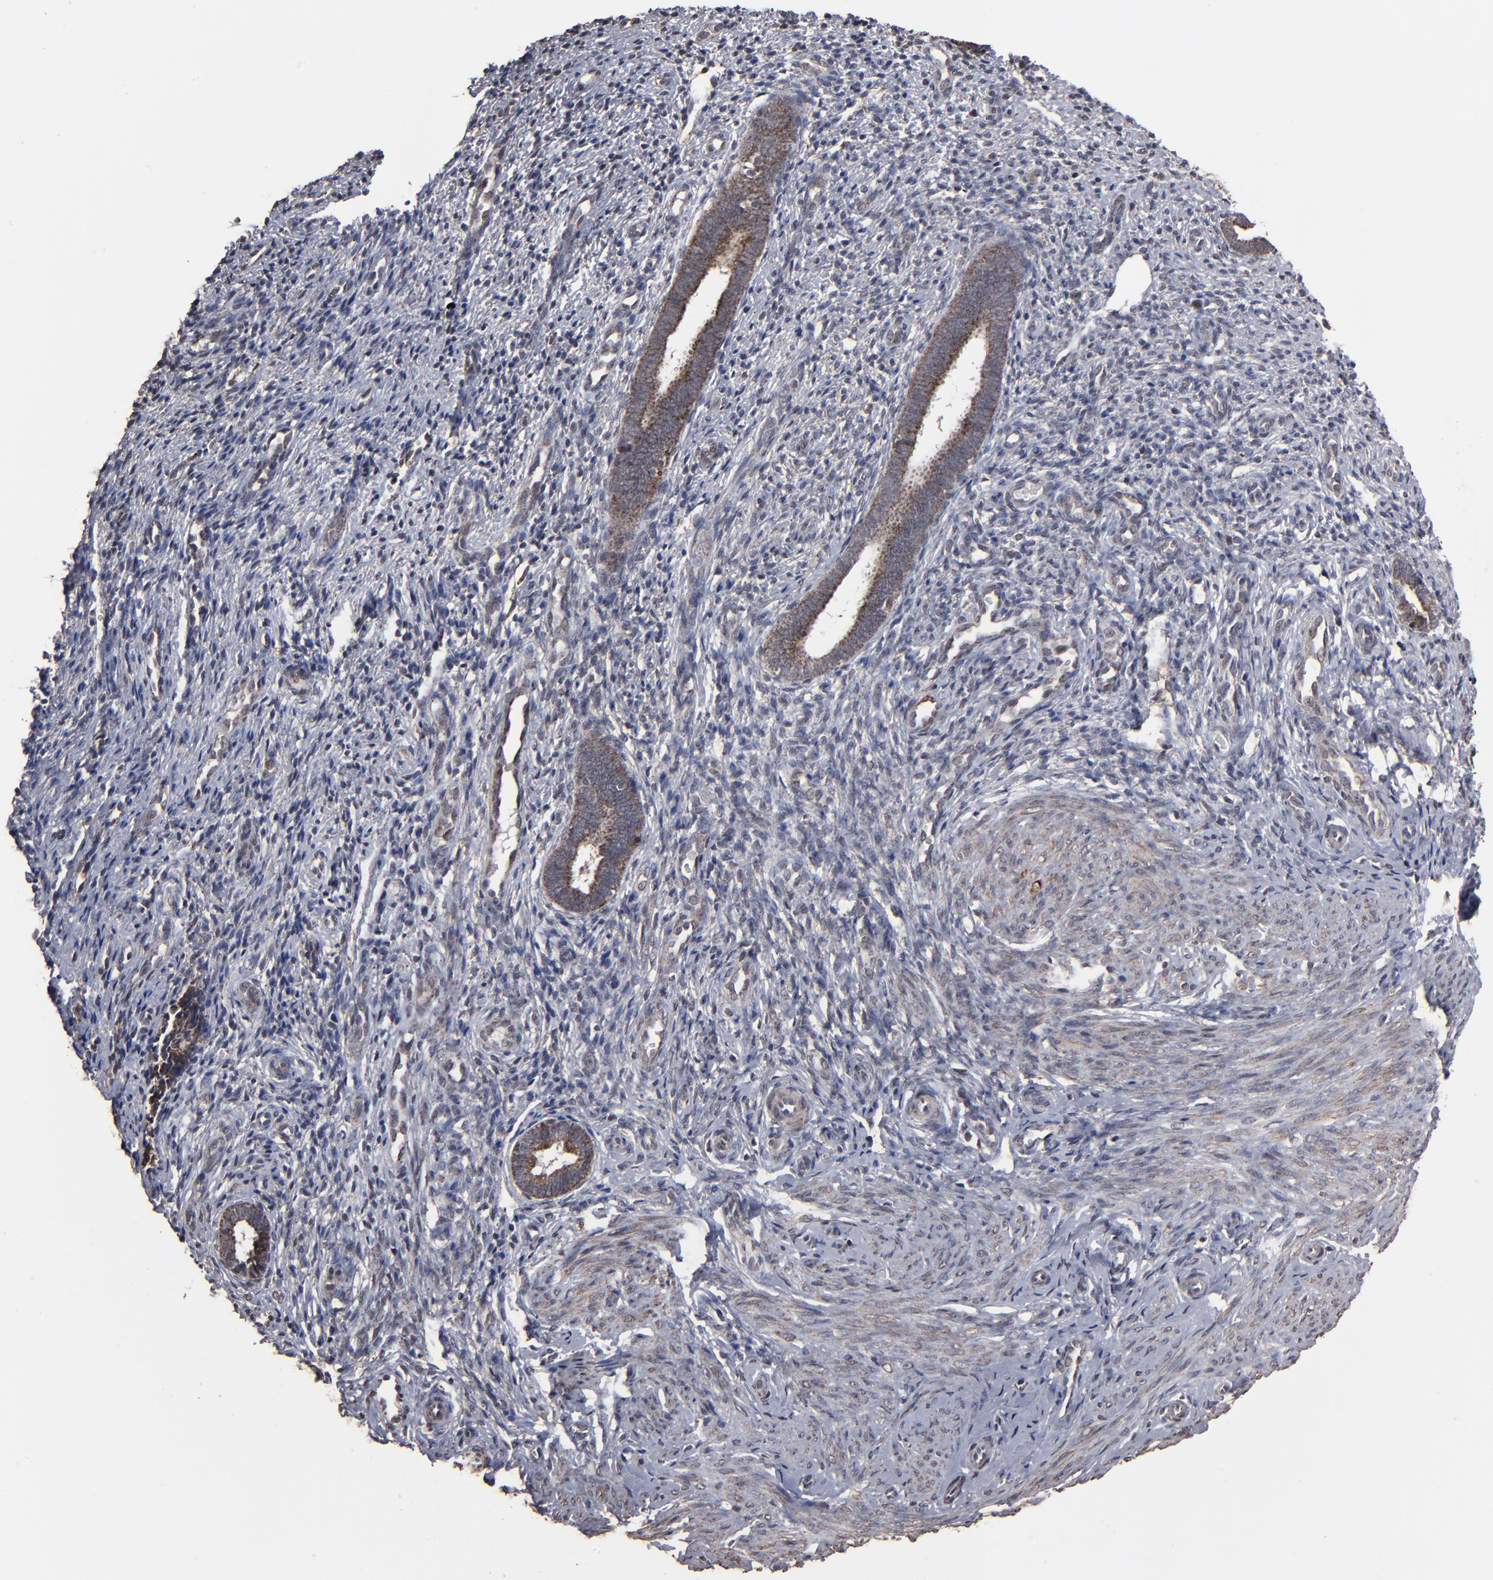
{"staining": {"intensity": "weak", "quantity": "<25%", "location": "nuclear"}, "tissue": "endometrium", "cell_type": "Cells in endometrial stroma", "image_type": "normal", "snomed": [{"axis": "morphology", "description": "Normal tissue, NOS"}, {"axis": "topography", "description": "Endometrium"}], "caption": "High magnification brightfield microscopy of unremarkable endometrium stained with DAB (3,3'-diaminobenzidine) (brown) and counterstained with hematoxylin (blue): cells in endometrial stroma show no significant positivity. (Stains: DAB immunohistochemistry (IHC) with hematoxylin counter stain, Microscopy: brightfield microscopy at high magnification).", "gene": "BNIP3", "patient": {"sex": "female", "age": 27}}